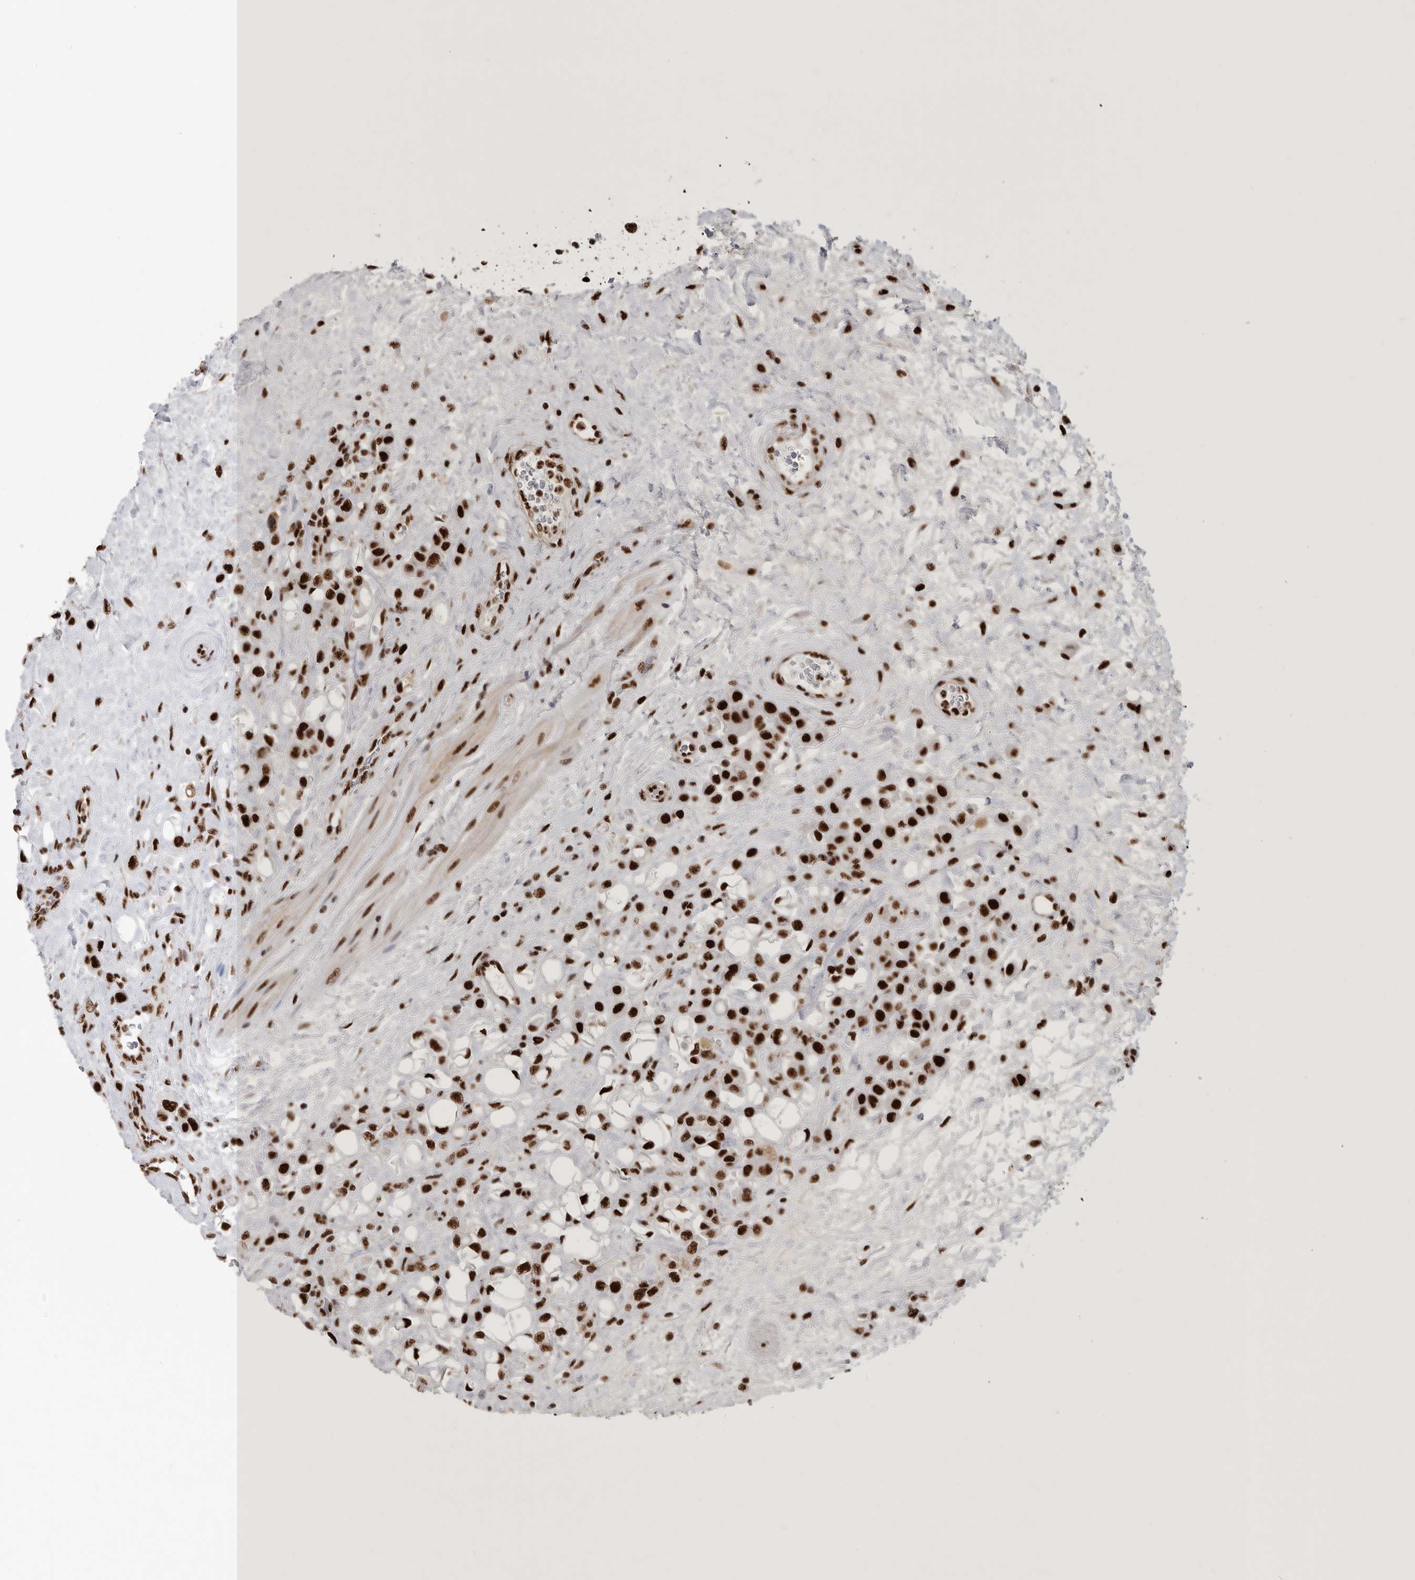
{"staining": {"intensity": "strong", "quantity": ">75%", "location": "nuclear"}, "tissue": "urothelial cancer", "cell_type": "Tumor cells", "image_type": "cancer", "snomed": [{"axis": "morphology", "description": "Urothelial carcinoma, High grade"}, {"axis": "topography", "description": "Urinary bladder"}], "caption": "DAB (3,3'-diaminobenzidine) immunohistochemical staining of human urothelial cancer demonstrates strong nuclear protein staining in approximately >75% of tumor cells.", "gene": "BCLAF1", "patient": {"sex": "male", "age": 50}}